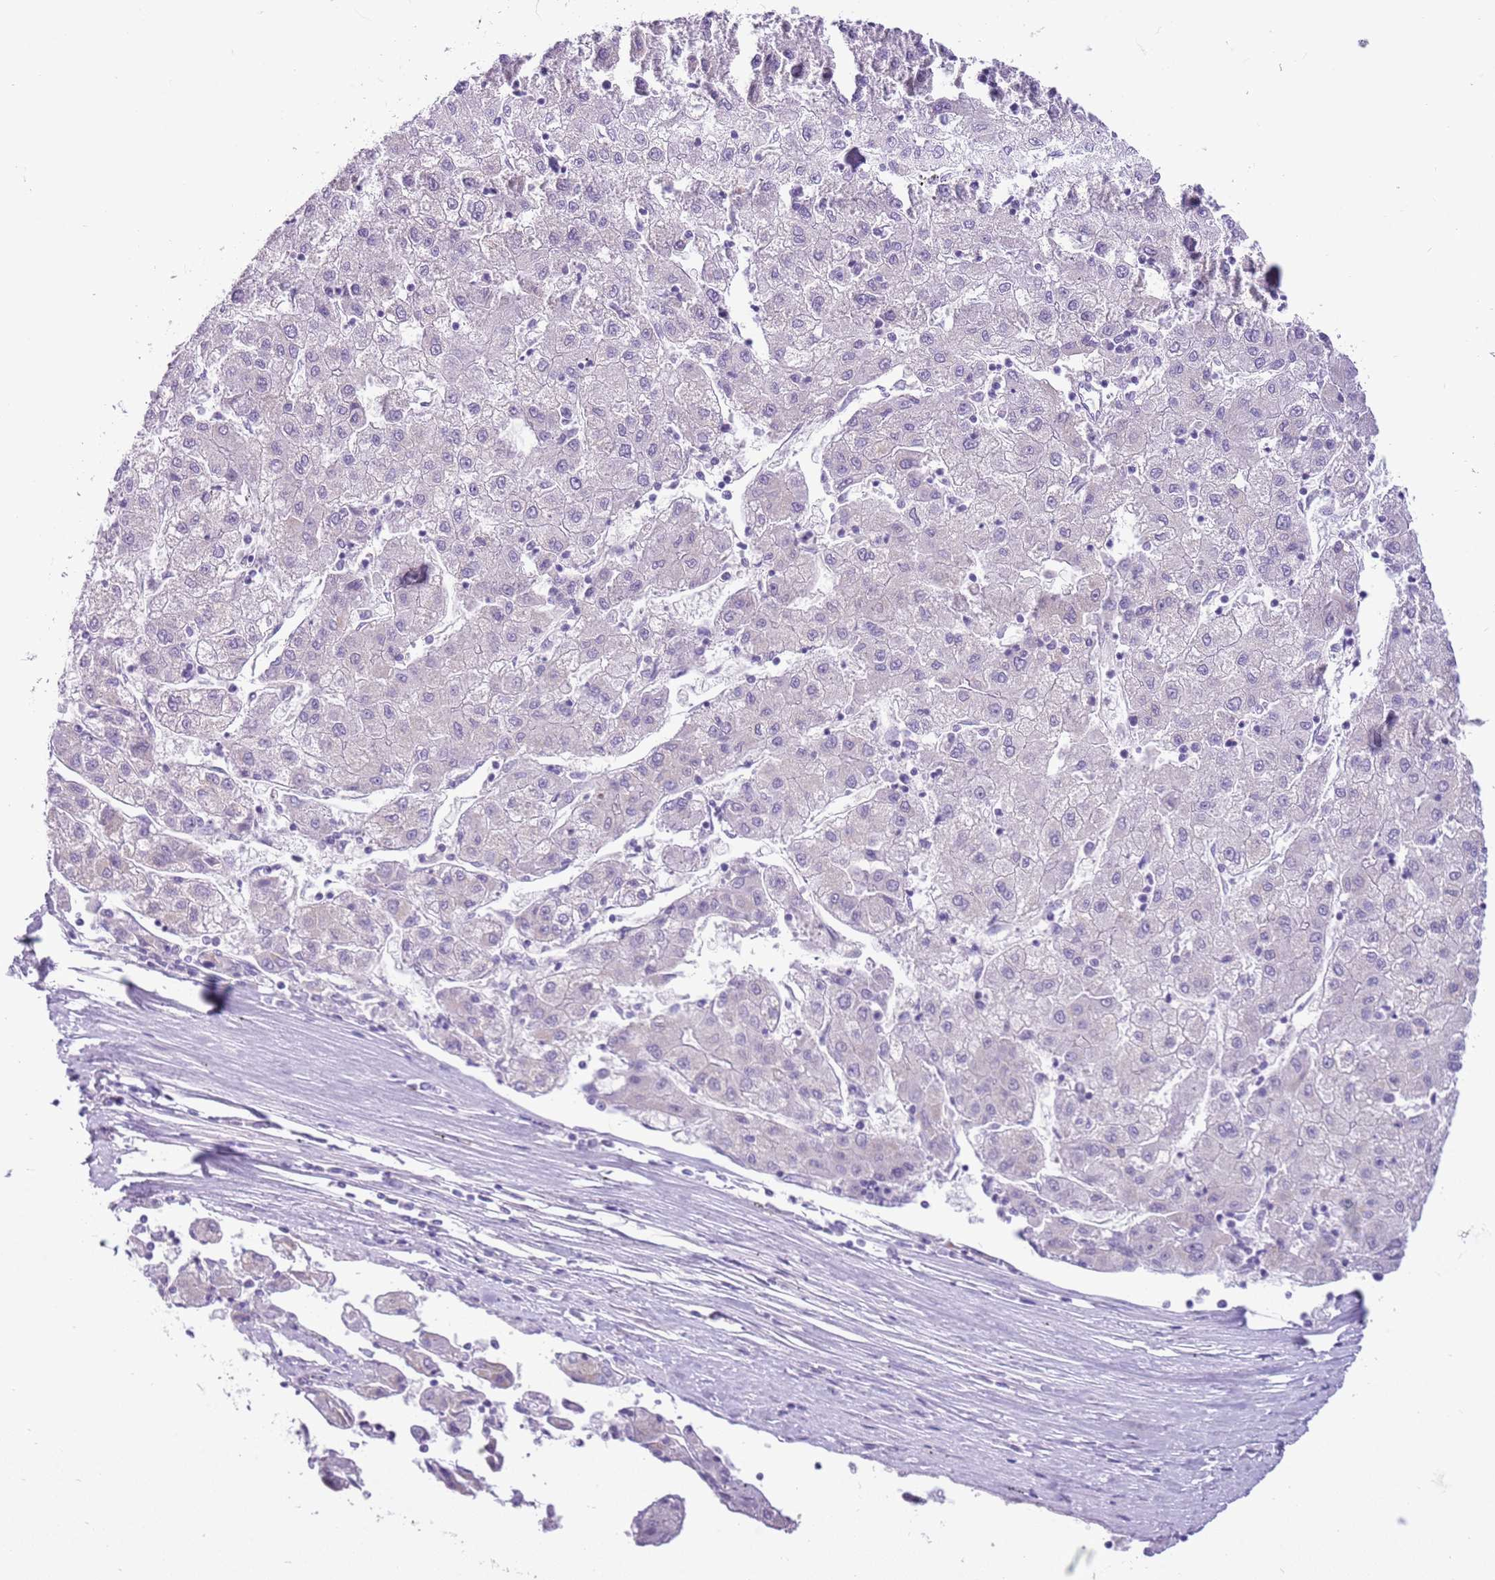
{"staining": {"intensity": "negative", "quantity": "none", "location": "none"}, "tissue": "liver cancer", "cell_type": "Tumor cells", "image_type": "cancer", "snomed": [{"axis": "morphology", "description": "Carcinoma, Hepatocellular, NOS"}, {"axis": "topography", "description": "Liver"}], "caption": "Immunohistochemistry of liver cancer exhibits no staining in tumor cells.", "gene": "FAM120C", "patient": {"sex": "male", "age": 72}}